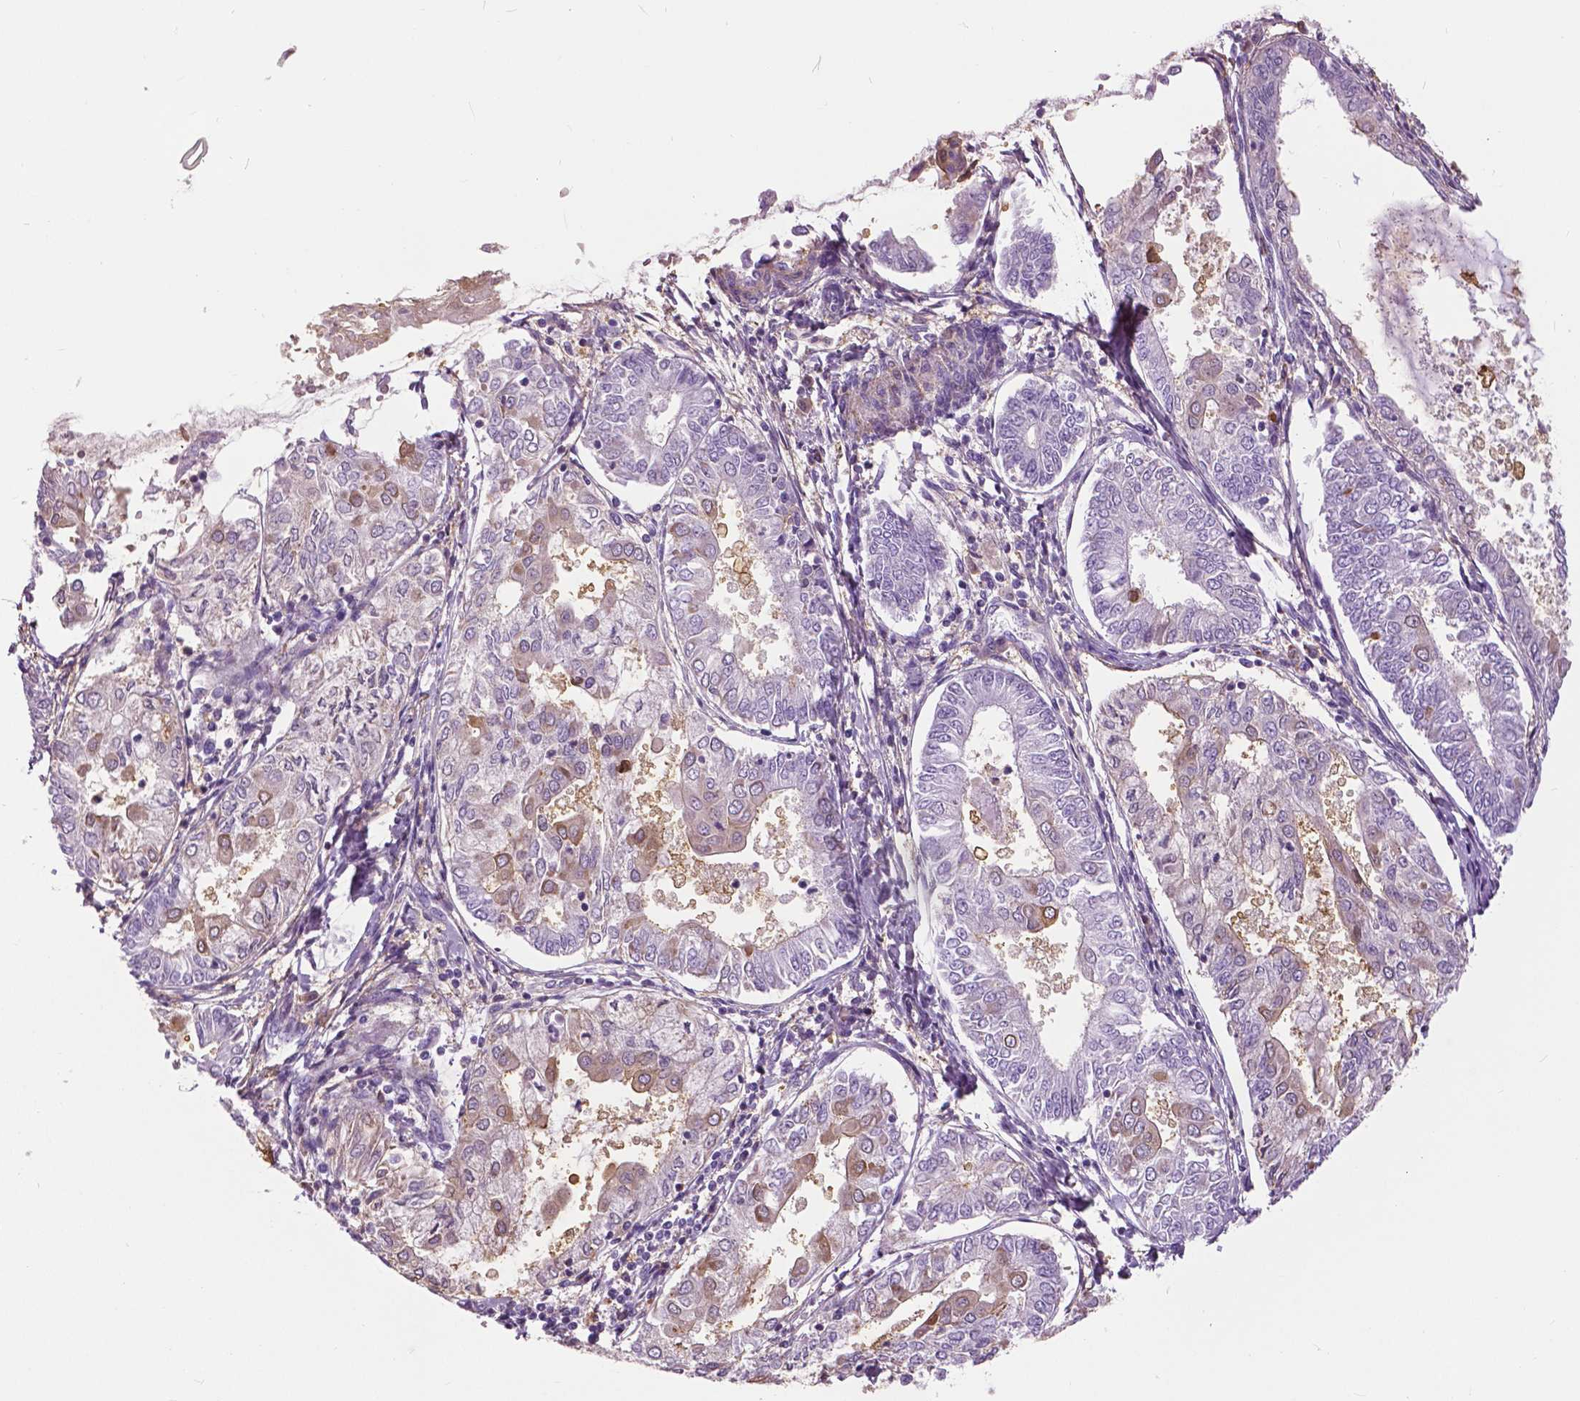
{"staining": {"intensity": "weak", "quantity": "<25%", "location": "cytoplasmic/membranous"}, "tissue": "endometrial cancer", "cell_type": "Tumor cells", "image_type": "cancer", "snomed": [{"axis": "morphology", "description": "Adenocarcinoma, NOS"}, {"axis": "topography", "description": "Endometrium"}], "caption": "IHC of human endometrial adenocarcinoma displays no positivity in tumor cells.", "gene": "ANXA13", "patient": {"sex": "female", "age": 68}}